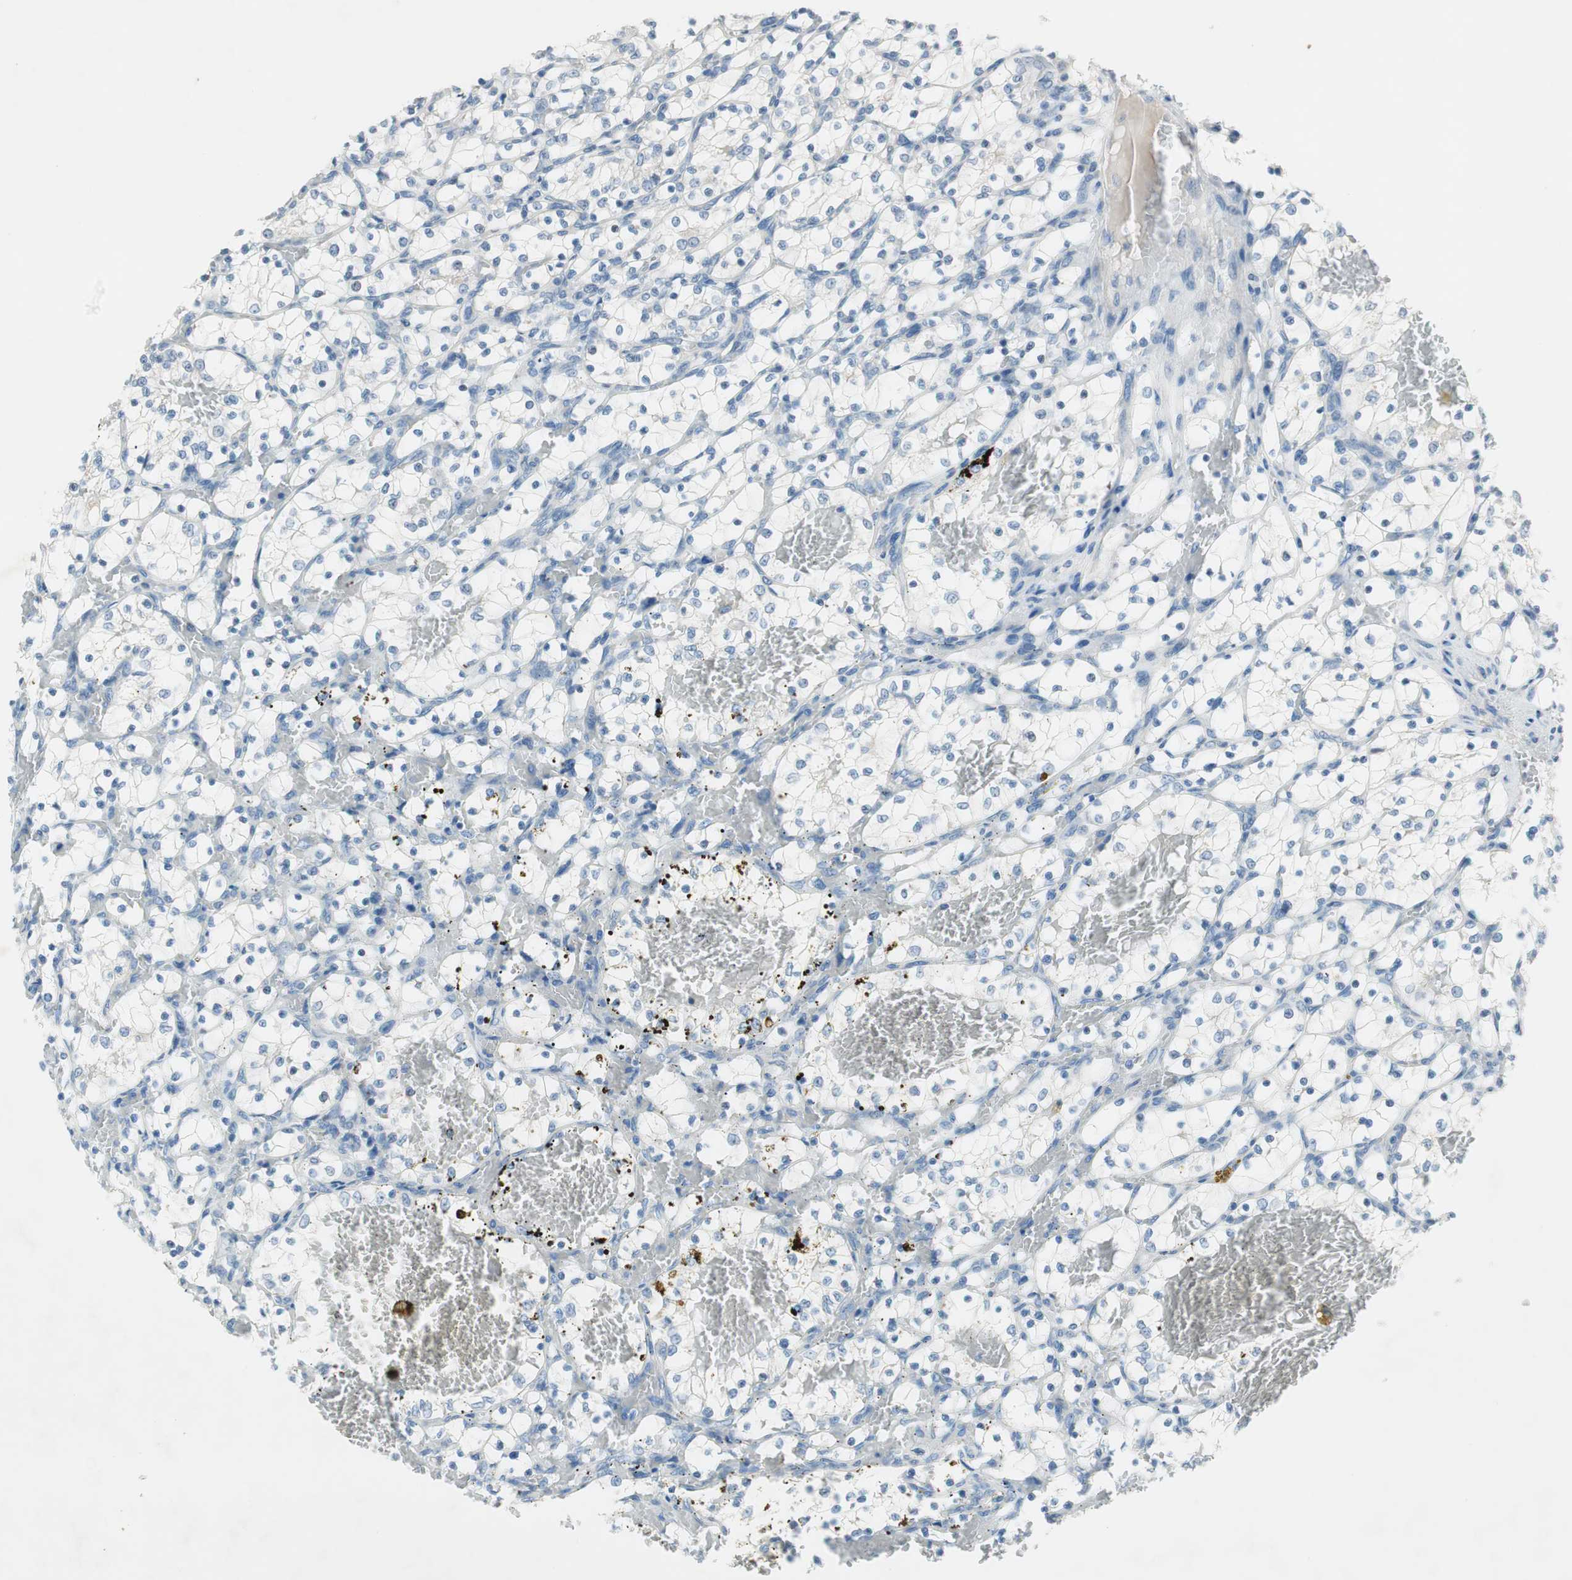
{"staining": {"intensity": "negative", "quantity": "none", "location": "none"}, "tissue": "renal cancer", "cell_type": "Tumor cells", "image_type": "cancer", "snomed": [{"axis": "morphology", "description": "Adenocarcinoma, NOS"}, {"axis": "topography", "description": "Kidney"}], "caption": "Image shows no significant protein positivity in tumor cells of renal cancer (adenocarcinoma).", "gene": "PRRG4", "patient": {"sex": "female", "age": 69}}